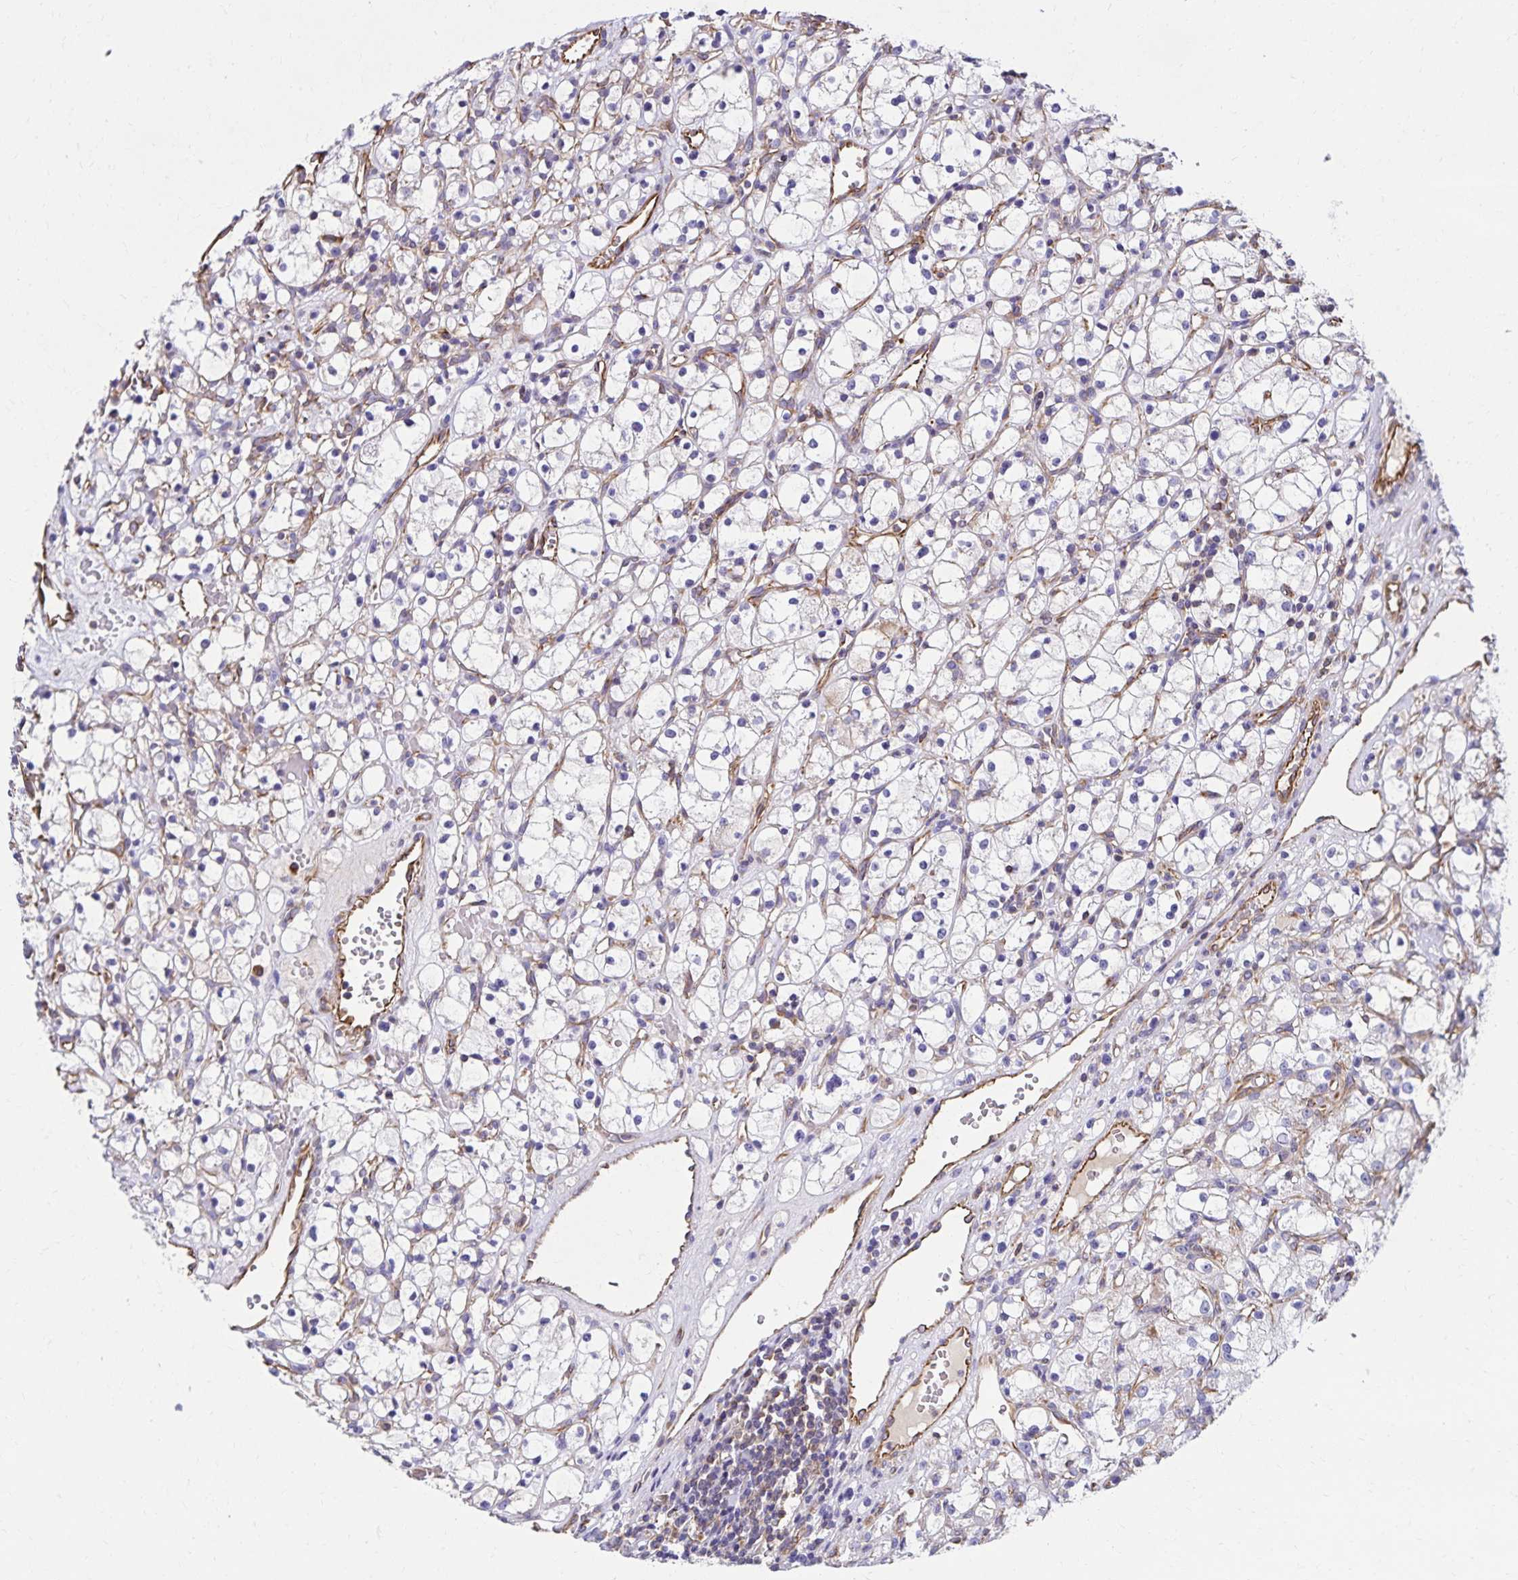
{"staining": {"intensity": "negative", "quantity": "none", "location": "none"}, "tissue": "renal cancer", "cell_type": "Tumor cells", "image_type": "cancer", "snomed": [{"axis": "morphology", "description": "Adenocarcinoma, NOS"}, {"axis": "topography", "description": "Kidney"}], "caption": "IHC histopathology image of neoplastic tissue: renal cancer (adenocarcinoma) stained with DAB (3,3'-diaminobenzidine) exhibits no significant protein positivity in tumor cells.", "gene": "TRPV6", "patient": {"sex": "female", "age": 59}}